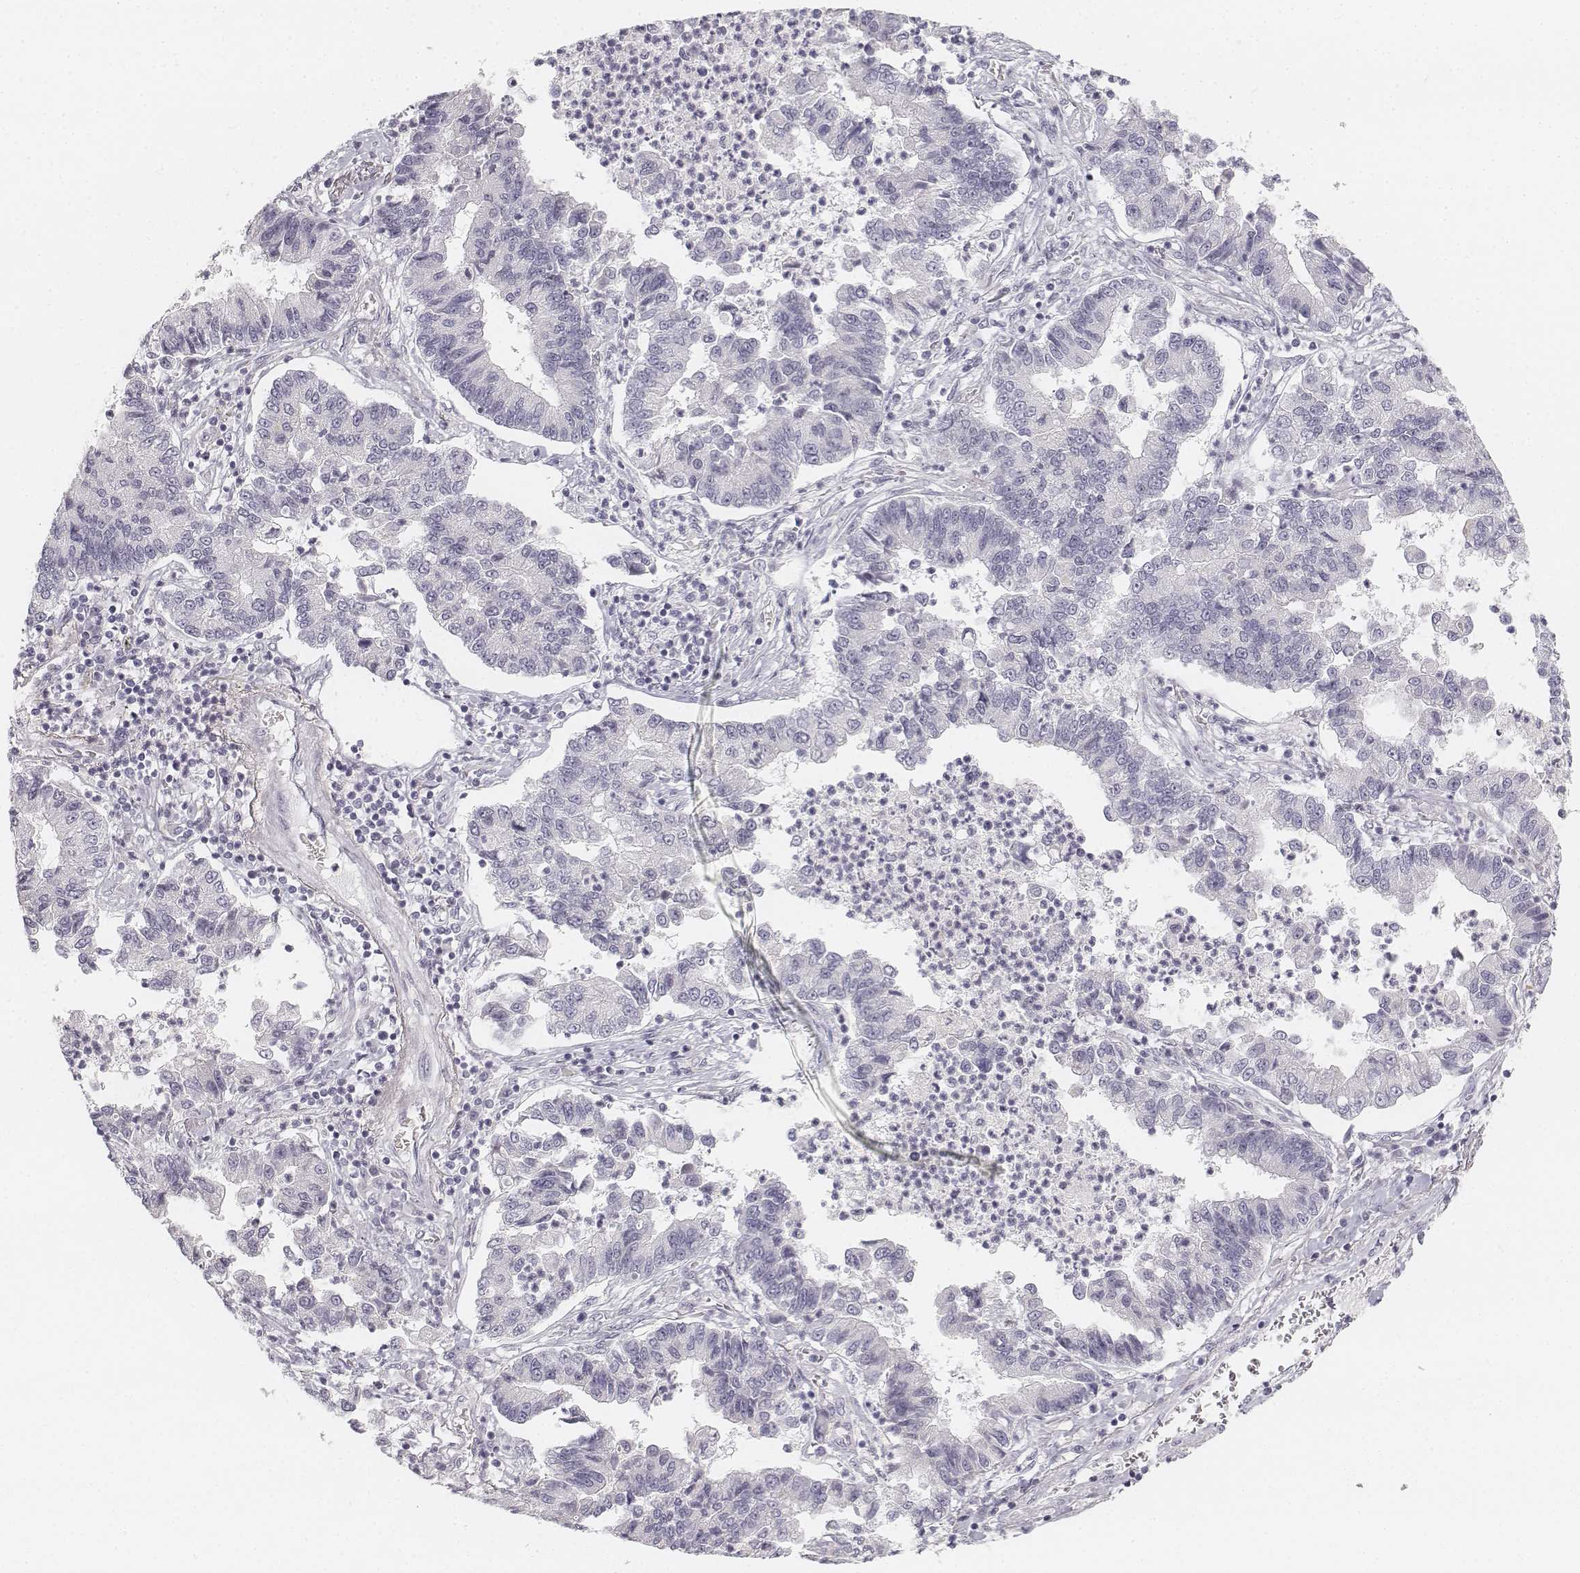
{"staining": {"intensity": "negative", "quantity": "none", "location": "none"}, "tissue": "lung cancer", "cell_type": "Tumor cells", "image_type": "cancer", "snomed": [{"axis": "morphology", "description": "Adenocarcinoma, NOS"}, {"axis": "topography", "description": "Lung"}], "caption": "The immunohistochemistry photomicrograph has no significant positivity in tumor cells of adenocarcinoma (lung) tissue.", "gene": "DSG4", "patient": {"sex": "female", "age": 57}}